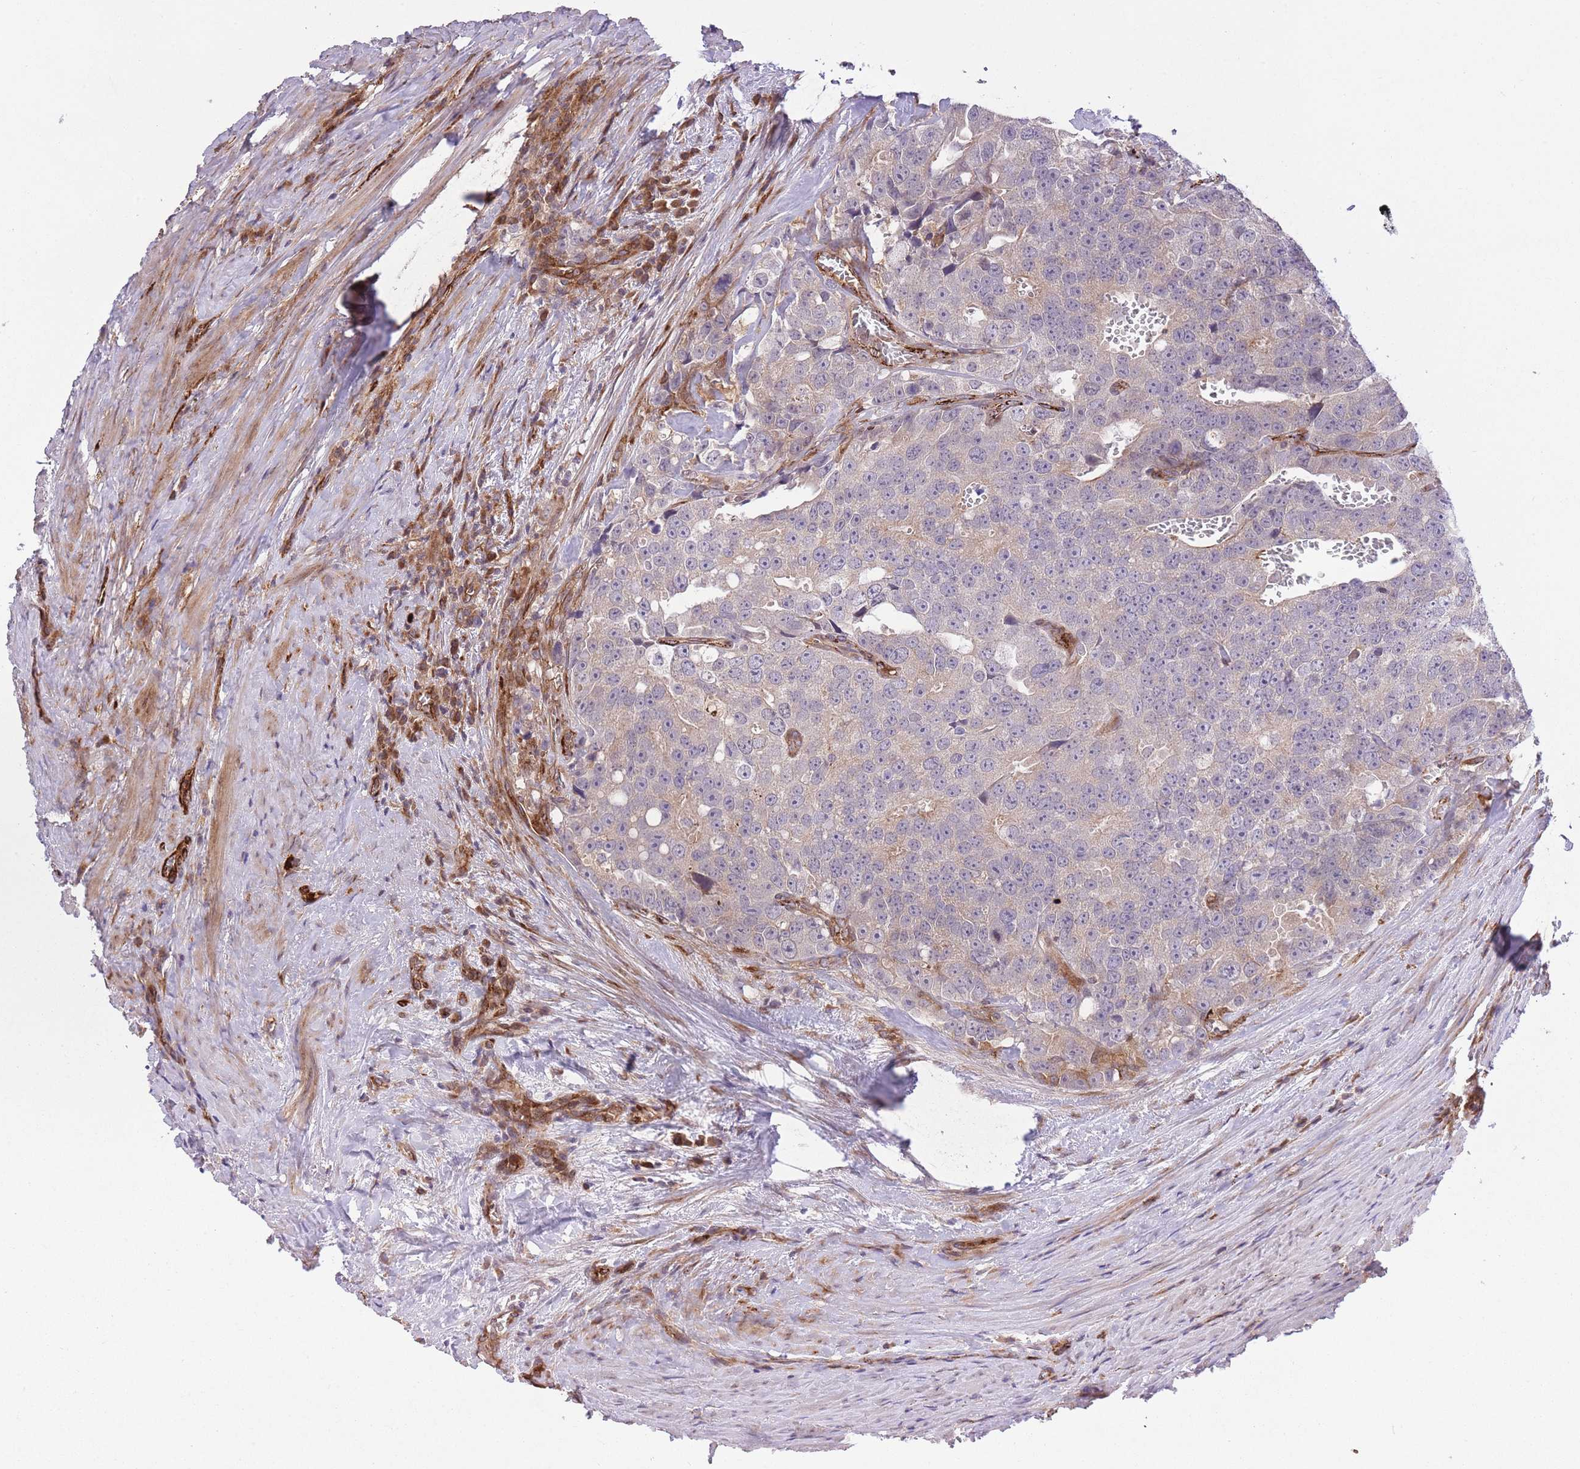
{"staining": {"intensity": "negative", "quantity": "none", "location": "none"}, "tissue": "prostate cancer", "cell_type": "Tumor cells", "image_type": "cancer", "snomed": [{"axis": "morphology", "description": "Adenocarcinoma, High grade"}, {"axis": "topography", "description": "Prostate"}], "caption": "Immunohistochemistry of prostate cancer shows no positivity in tumor cells.", "gene": "CISH", "patient": {"sex": "male", "age": 71}}